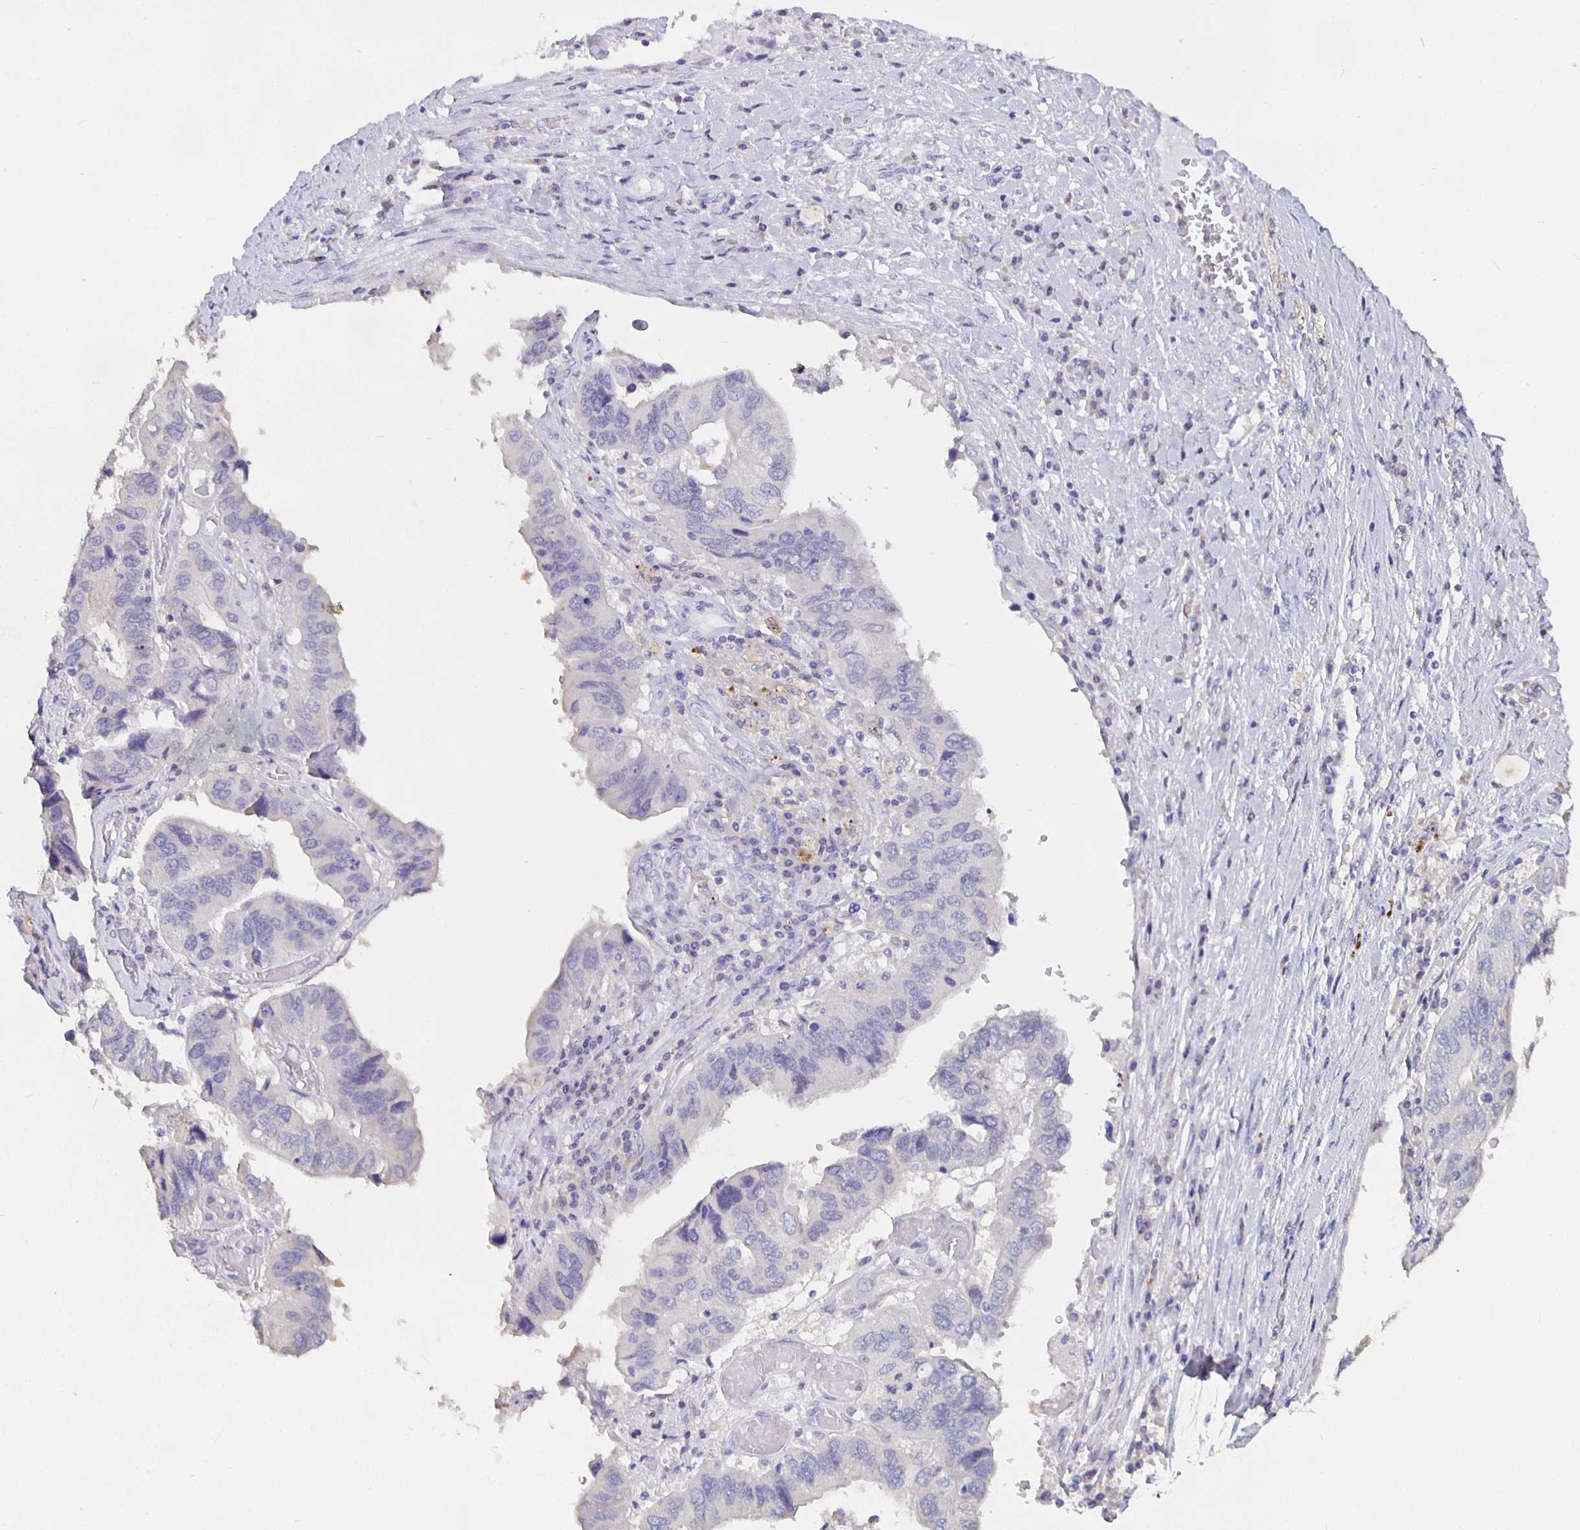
{"staining": {"intensity": "negative", "quantity": "none", "location": "none"}, "tissue": "ovarian cancer", "cell_type": "Tumor cells", "image_type": "cancer", "snomed": [{"axis": "morphology", "description": "Cystadenocarcinoma, serous, NOS"}, {"axis": "topography", "description": "Ovary"}], "caption": "The histopathology image reveals no staining of tumor cells in ovarian cancer.", "gene": "GPX4", "patient": {"sex": "female", "age": 79}}